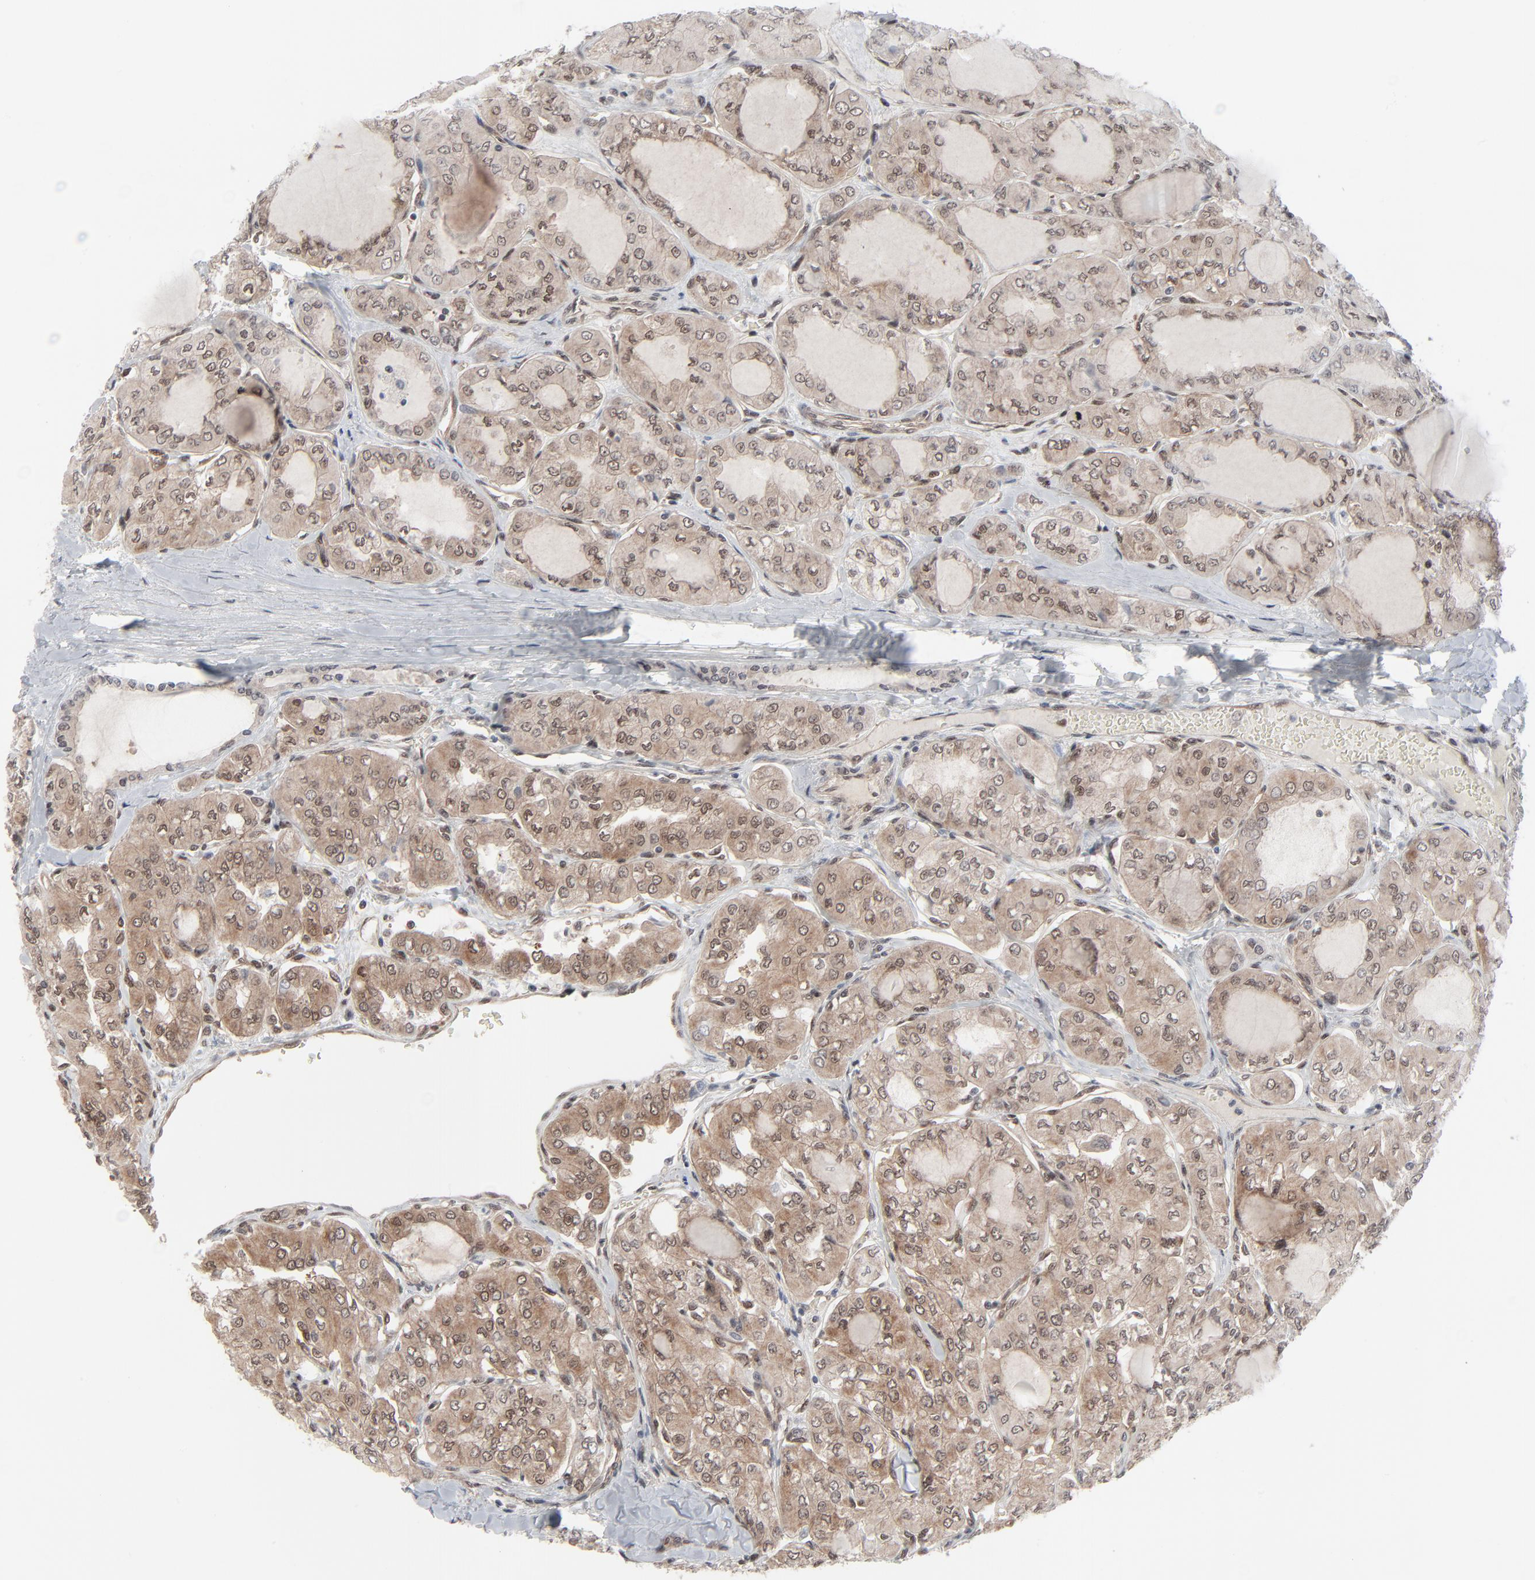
{"staining": {"intensity": "moderate", "quantity": ">75%", "location": "cytoplasmic/membranous,nuclear"}, "tissue": "thyroid cancer", "cell_type": "Tumor cells", "image_type": "cancer", "snomed": [{"axis": "morphology", "description": "Papillary adenocarcinoma, NOS"}, {"axis": "topography", "description": "Thyroid gland"}], "caption": "A brown stain labels moderate cytoplasmic/membranous and nuclear positivity of a protein in thyroid cancer (papillary adenocarcinoma) tumor cells. Nuclei are stained in blue.", "gene": "AKT1", "patient": {"sex": "male", "age": 20}}